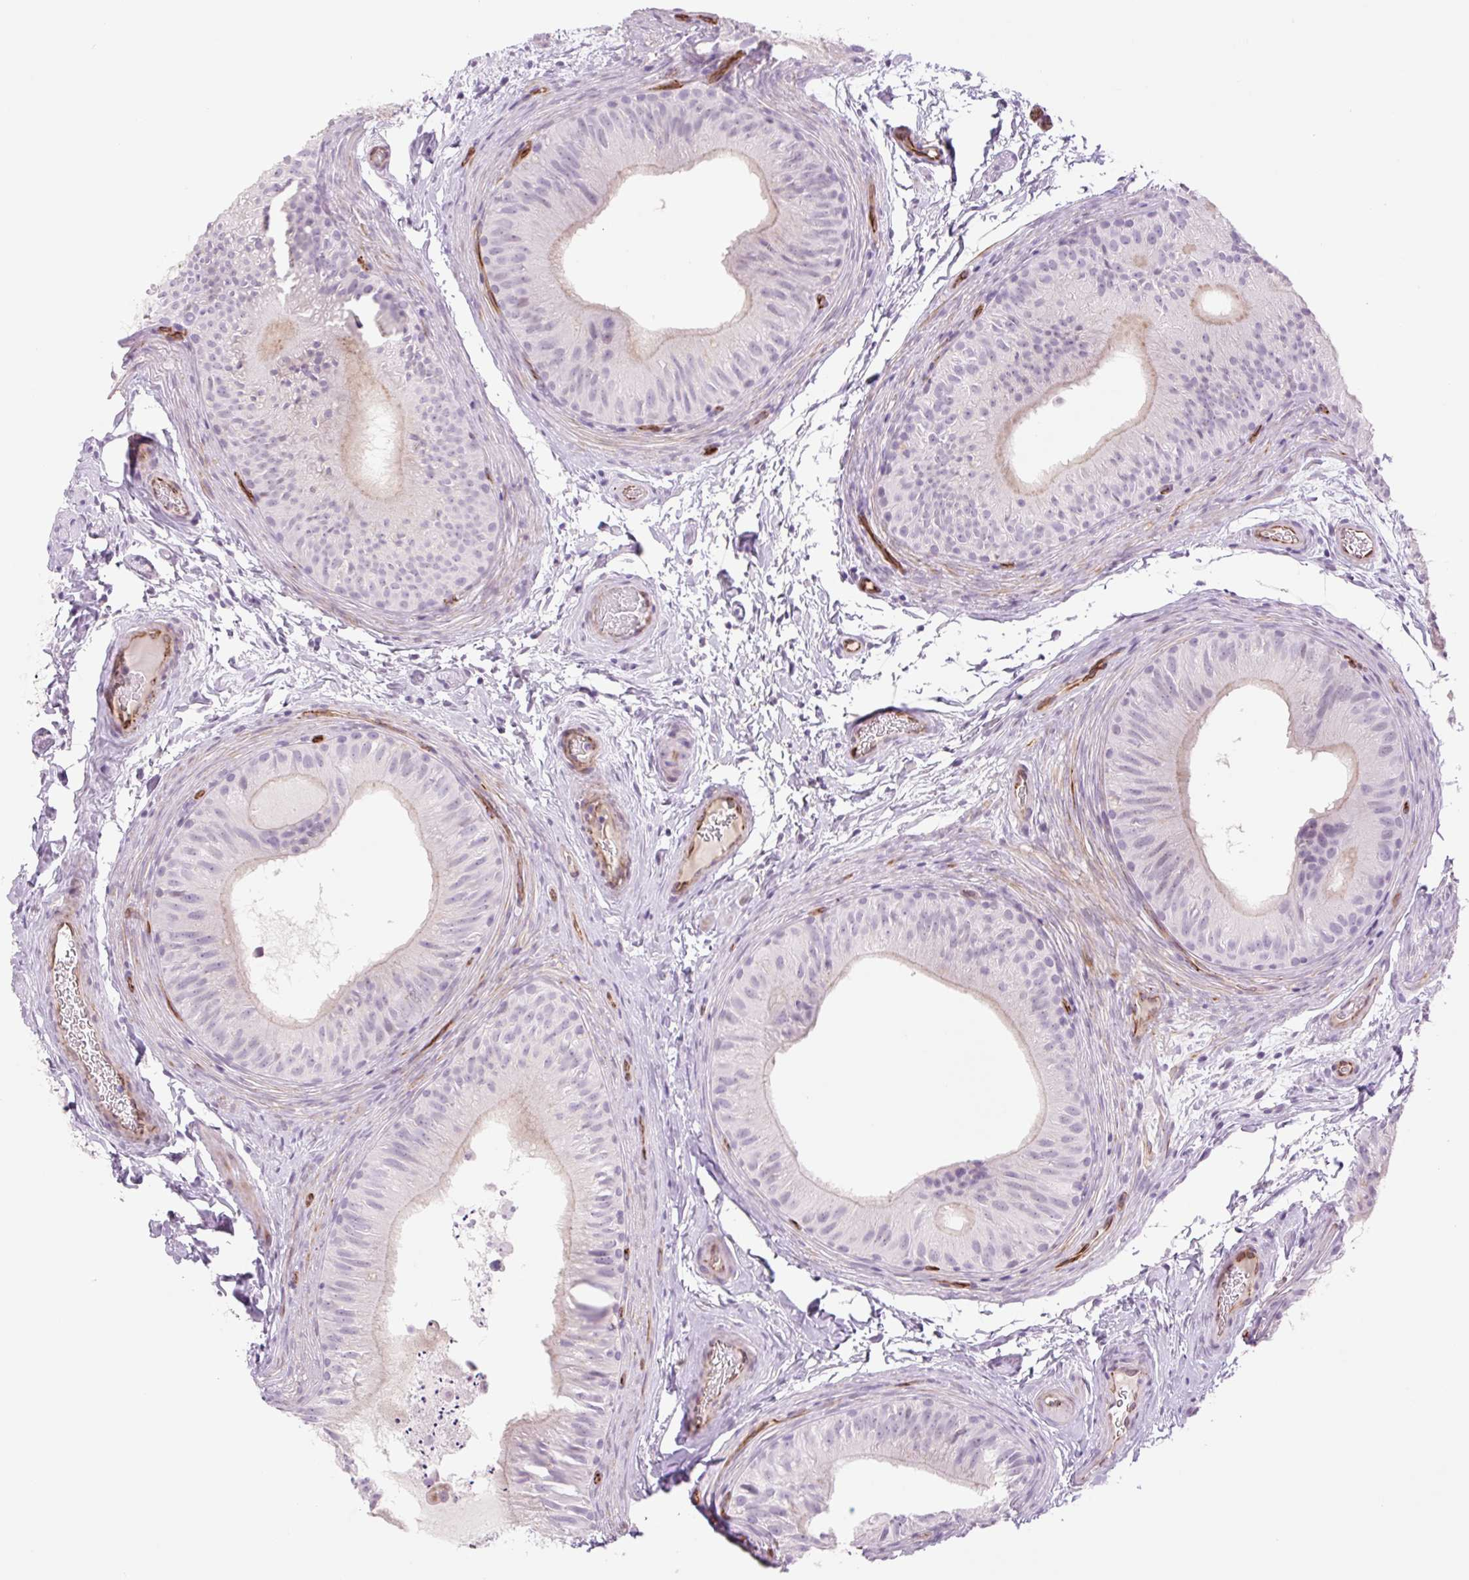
{"staining": {"intensity": "weak", "quantity": "25%-75%", "location": "cytoplasmic/membranous"}, "tissue": "epididymis", "cell_type": "Glandular cells", "image_type": "normal", "snomed": [{"axis": "morphology", "description": "Normal tissue, NOS"}, {"axis": "topography", "description": "Epididymis"}], "caption": "Immunohistochemical staining of unremarkable human epididymis exhibits low levels of weak cytoplasmic/membranous staining in approximately 25%-75% of glandular cells.", "gene": "ZFYVE21", "patient": {"sex": "male", "age": 24}}